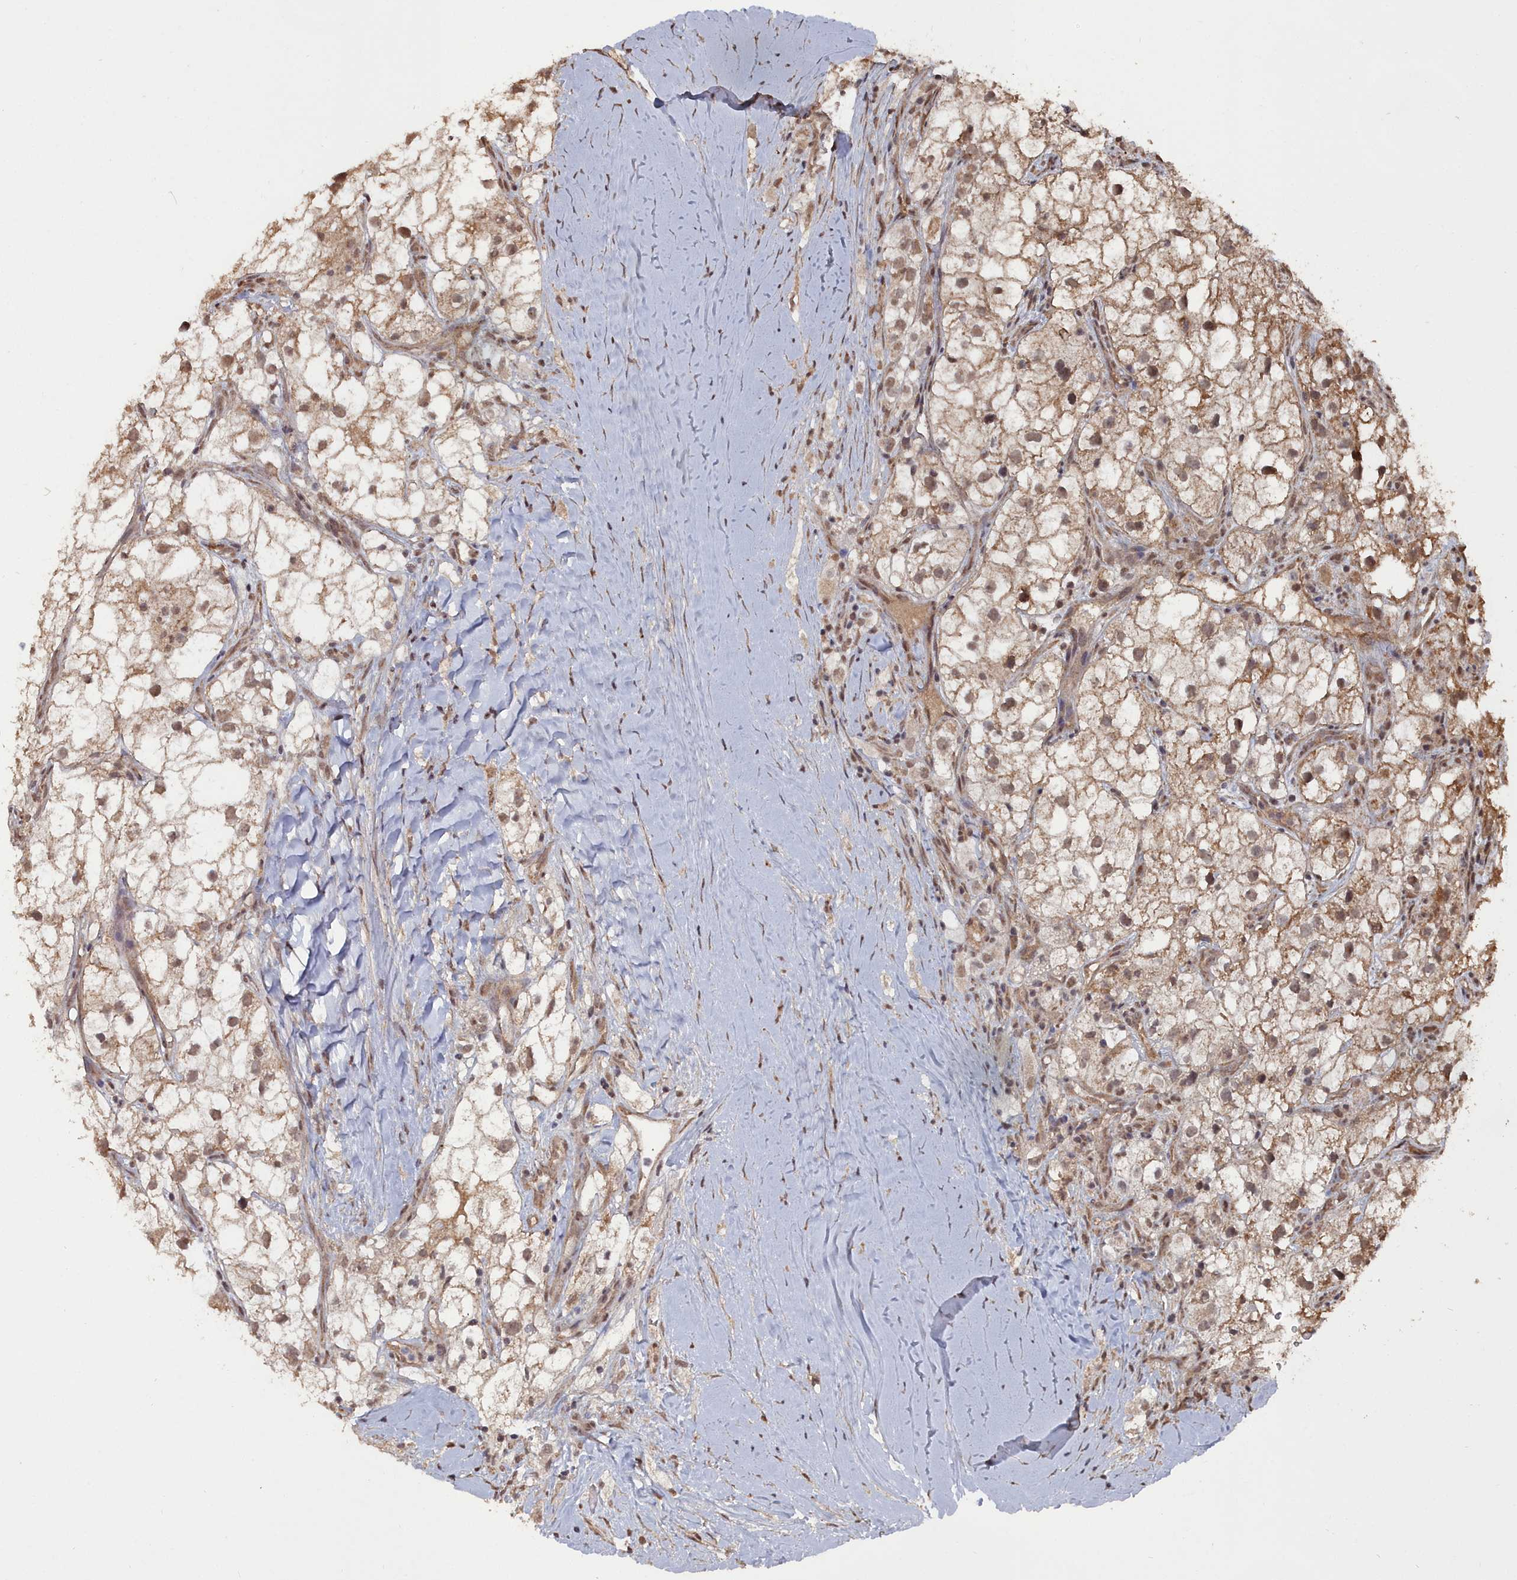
{"staining": {"intensity": "weak", "quantity": ">75%", "location": "cytoplasmic/membranous,nuclear"}, "tissue": "renal cancer", "cell_type": "Tumor cells", "image_type": "cancer", "snomed": [{"axis": "morphology", "description": "Adenocarcinoma, NOS"}, {"axis": "topography", "description": "Kidney"}], "caption": "Renal cancer (adenocarcinoma) stained with immunohistochemistry (IHC) reveals weak cytoplasmic/membranous and nuclear expression in approximately >75% of tumor cells.", "gene": "CCNP", "patient": {"sex": "male", "age": 59}}